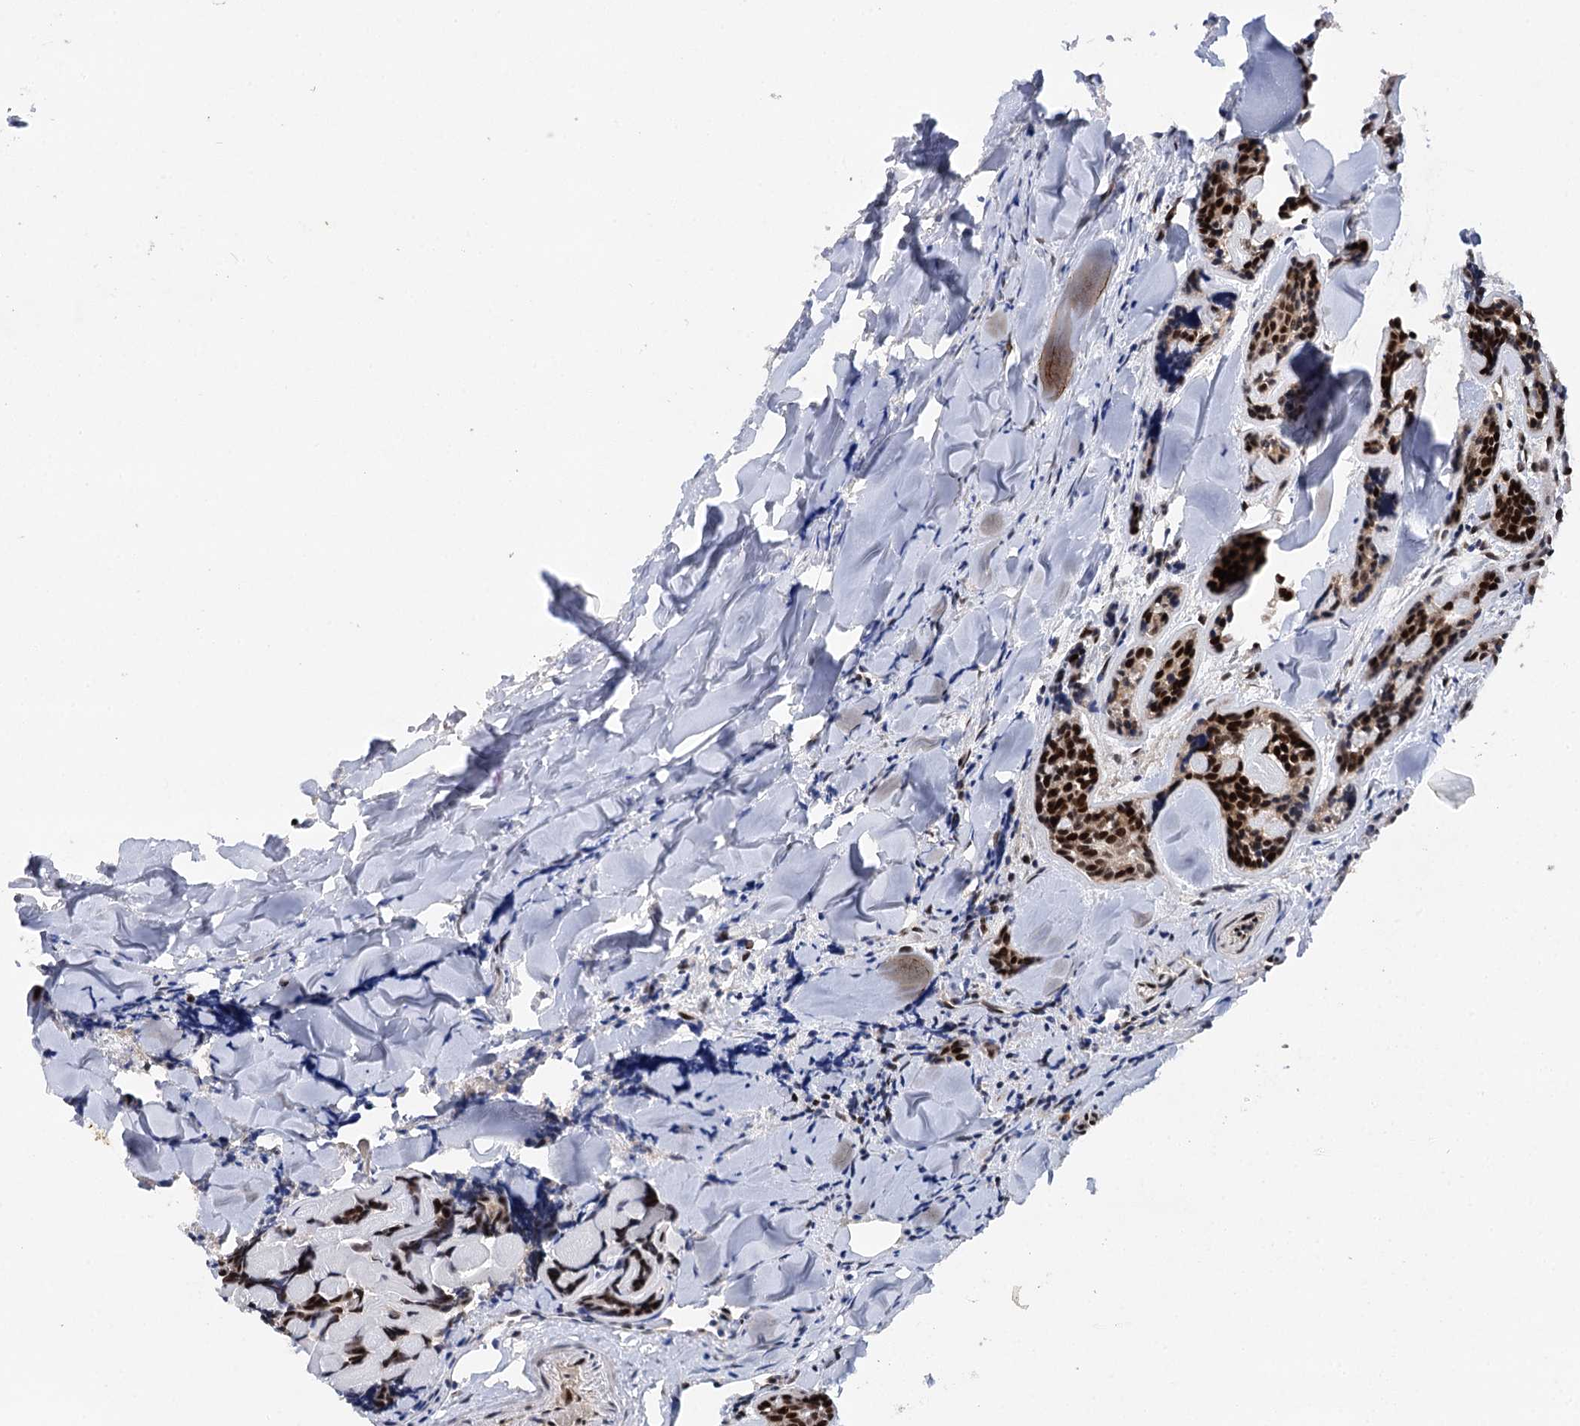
{"staining": {"intensity": "strong", "quantity": ">75%", "location": "nuclear"}, "tissue": "head and neck cancer", "cell_type": "Tumor cells", "image_type": "cancer", "snomed": [{"axis": "morphology", "description": "Adenocarcinoma, NOS"}, {"axis": "topography", "description": "Salivary gland"}, {"axis": "topography", "description": "Head-Neck"}], "caption": "A micrograph showing strong nuclear staining in about >75% of tumor cells in adenocarcinoma (head and neck), as visualized by brown immunohistochemical staining.", "gene": "BUD13", "patient": {"sex": "female", "age": 63}}